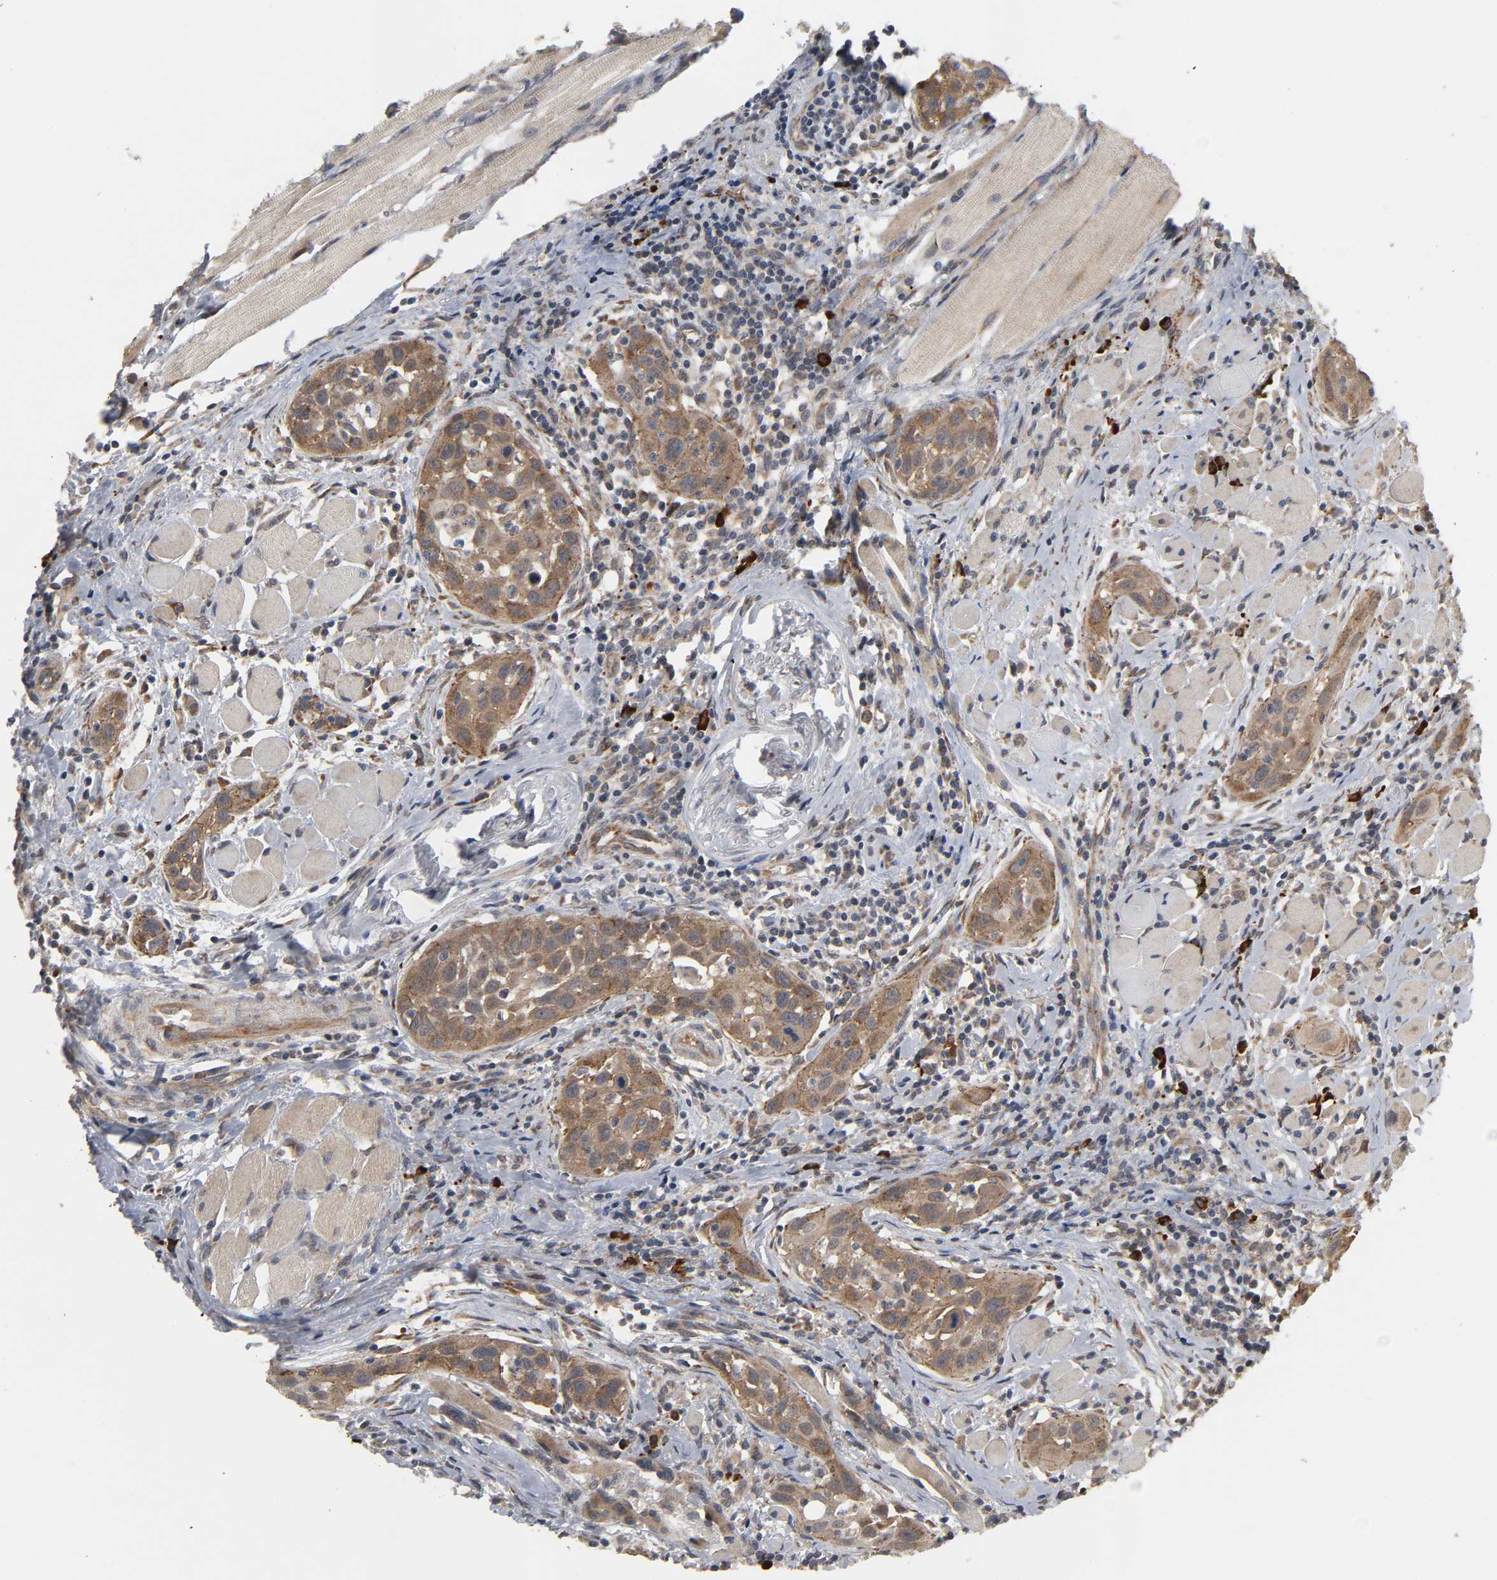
{"staining": {"intensity": "moderate", "quantity": ">75%", "location": "cytoplasmic/membranous"}, "tissue": "head and neck cancer", "cell_type": "Tumor cells", "image_type": "cancer", "snomed": [{"axis": "morphology", "description": "Squamous cell carcinoma, NOS"}, {"axis": "topography", "description": "Oral tissue"}, {"axis": "topography", "description": "Head-Neck"}], "caption": "About >75% of tumor cells in human head and neck cancer (squamous cell carcinoma) reveal moderate cytoplasmic/membranous protein positivity as visualized by brown immunohistochemical staining.", "gene": "SLC30A9", "patient": {"sex": "female", "age": 50}}